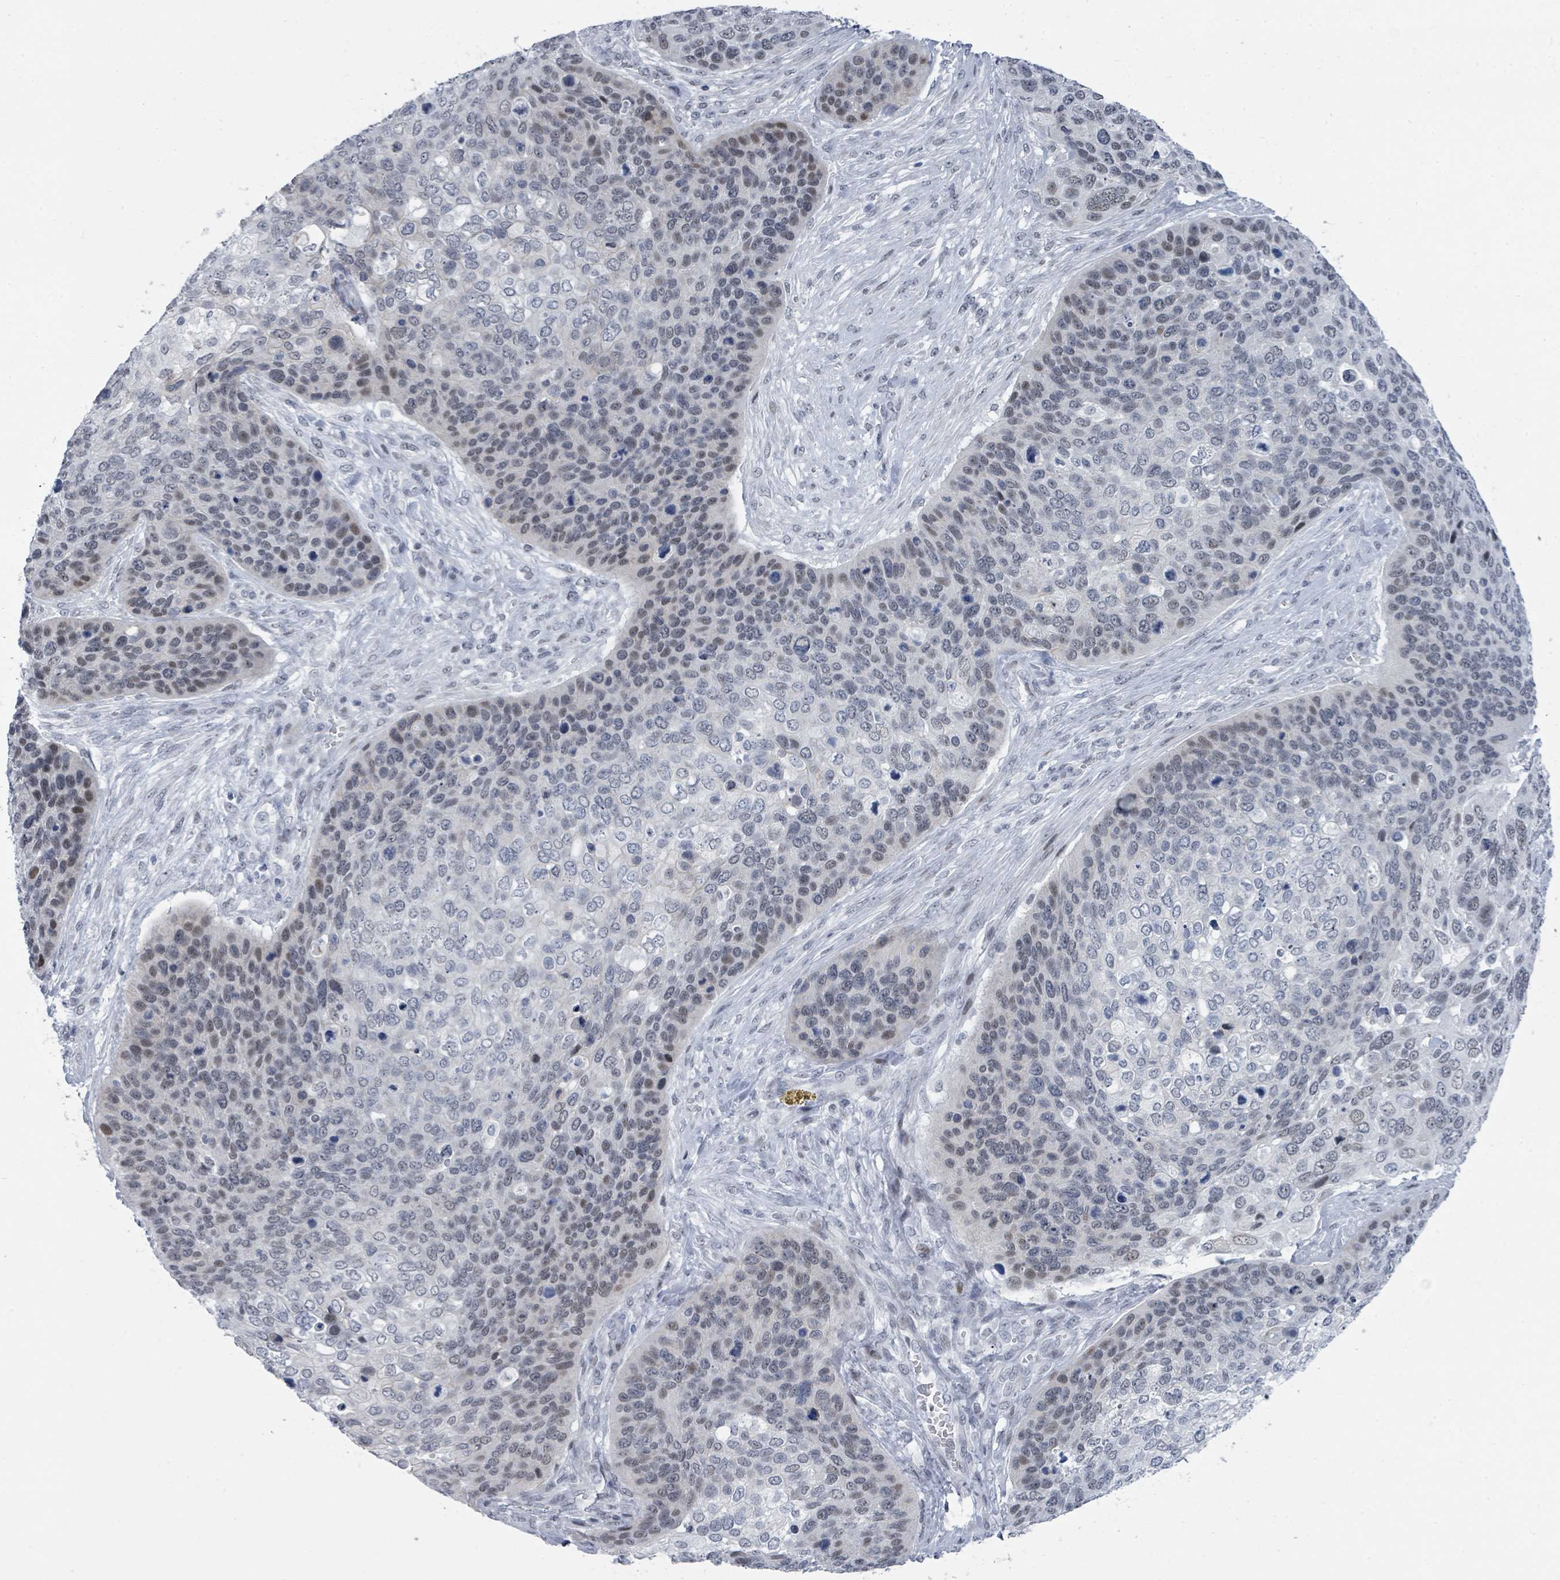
{"staining": {"intensity": "weak", "quantity": "25%-75%", "location": "nuclear"}, "tissue": "skin cancer", "cell_type": "Tumor cells", "image_type": "cancer", "snomed": [{"axis": "morphology", "description": "Basal cell carcinoma"}, {"axis": "topography", "description": "Skin"}], "caption": "Human skin cancer (basal cell carcinoma) stained with a protein marker shows weak staining in tumor cells.", "gene": "CT45A5", "patient": {"sex": "female", "age": 74}}